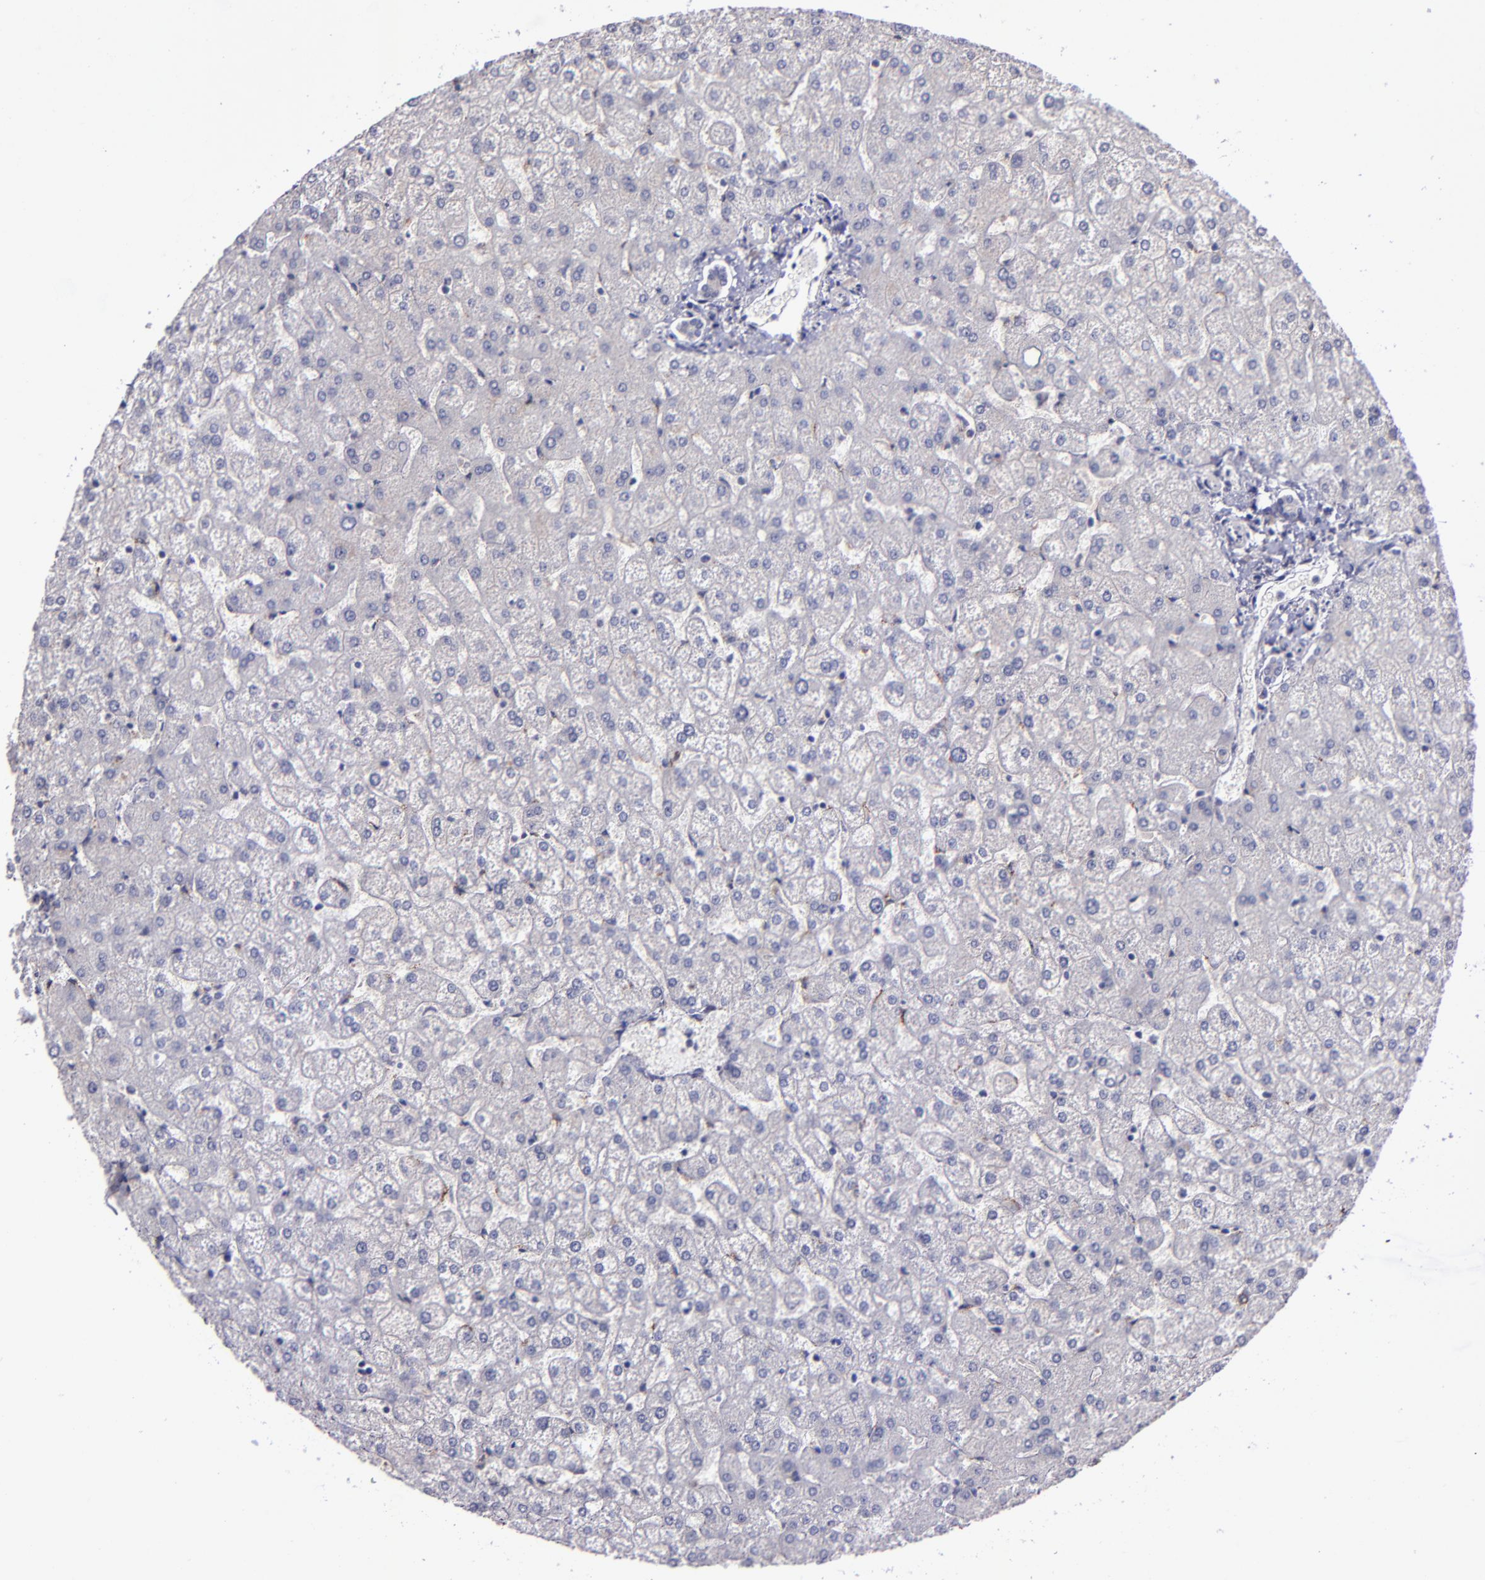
{"staining": {"intensity": "negative", "quantity": "none", "location": "none"}, "tissue": "liver", "cell_type": "Cholangiocytes", "image_type": "normal", "snomed": [{"axis": "morphology", "description": "Normal tissue, NOS"}, {"axis": "topography", "description": "Liver"}], "caption": "An image of liver stained for a protein demonstrates no brown staining in cholangiocytes.", "gene": "MASP1", "patient": {"sex": "female", "age": 32}}